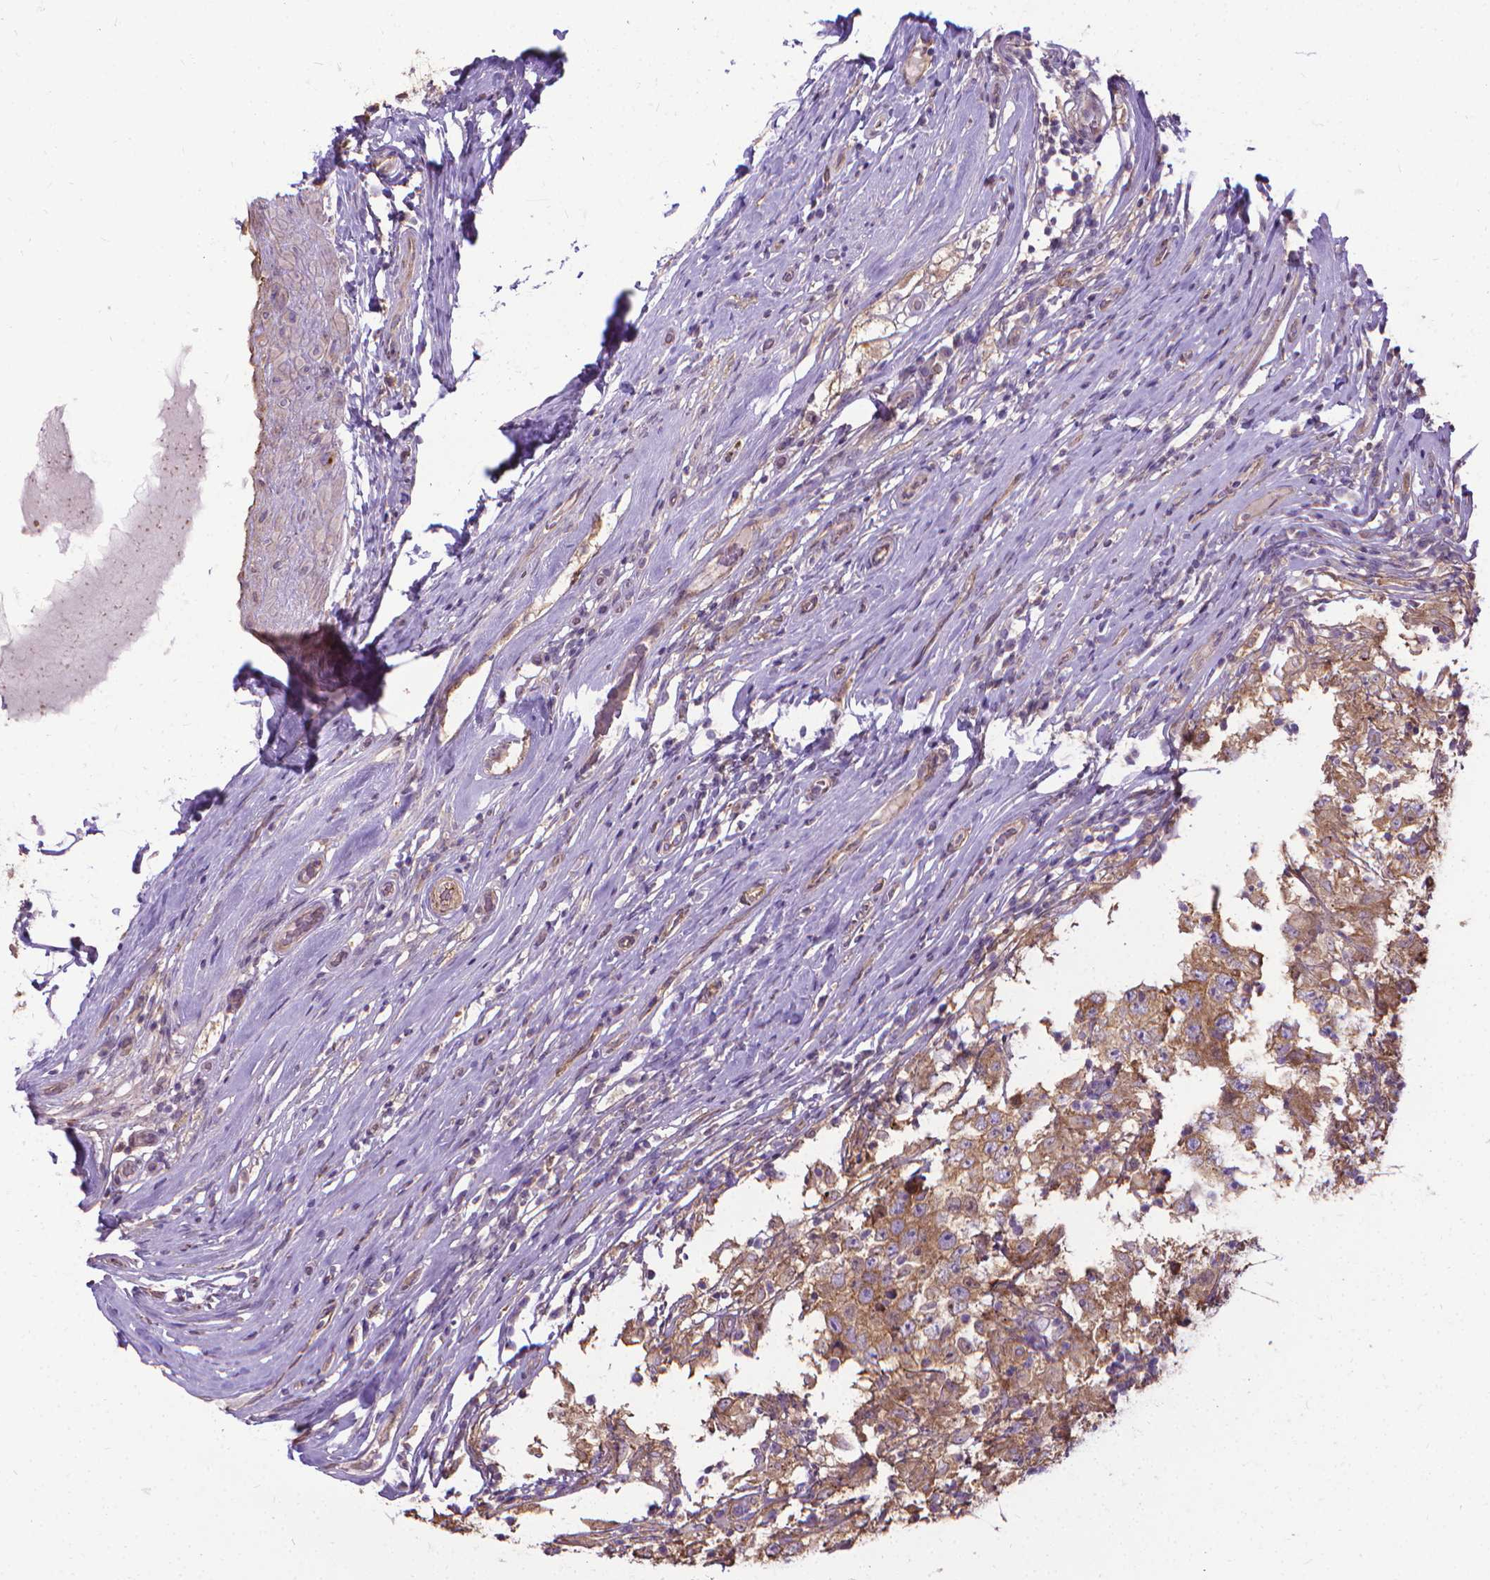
{"staining": {"intensity": "moderate", "quantity": ">75%", "location": "cytoplasmic/membranous"}, "tissue": "testis cancer", "cell_type": "Tumor cells", "image_type": "cancer", "snomed": [{"axis": "morphology", "description": "Seminoma, NOS"}, {"axis": "morphology", "description": "Carcinoma, Embryonal, NOS"}, {"axis": "topography", "description": "Testis"}], "caption": "Embryonal carcinoma (testis) stained with DAB immunohistochemistry reveals medium levels of moderate cytoplasmic/membranous staining in about >75% of tumor cells.", "gene": "CFAP299", "patient": {"sex": "male", "age": 41}}